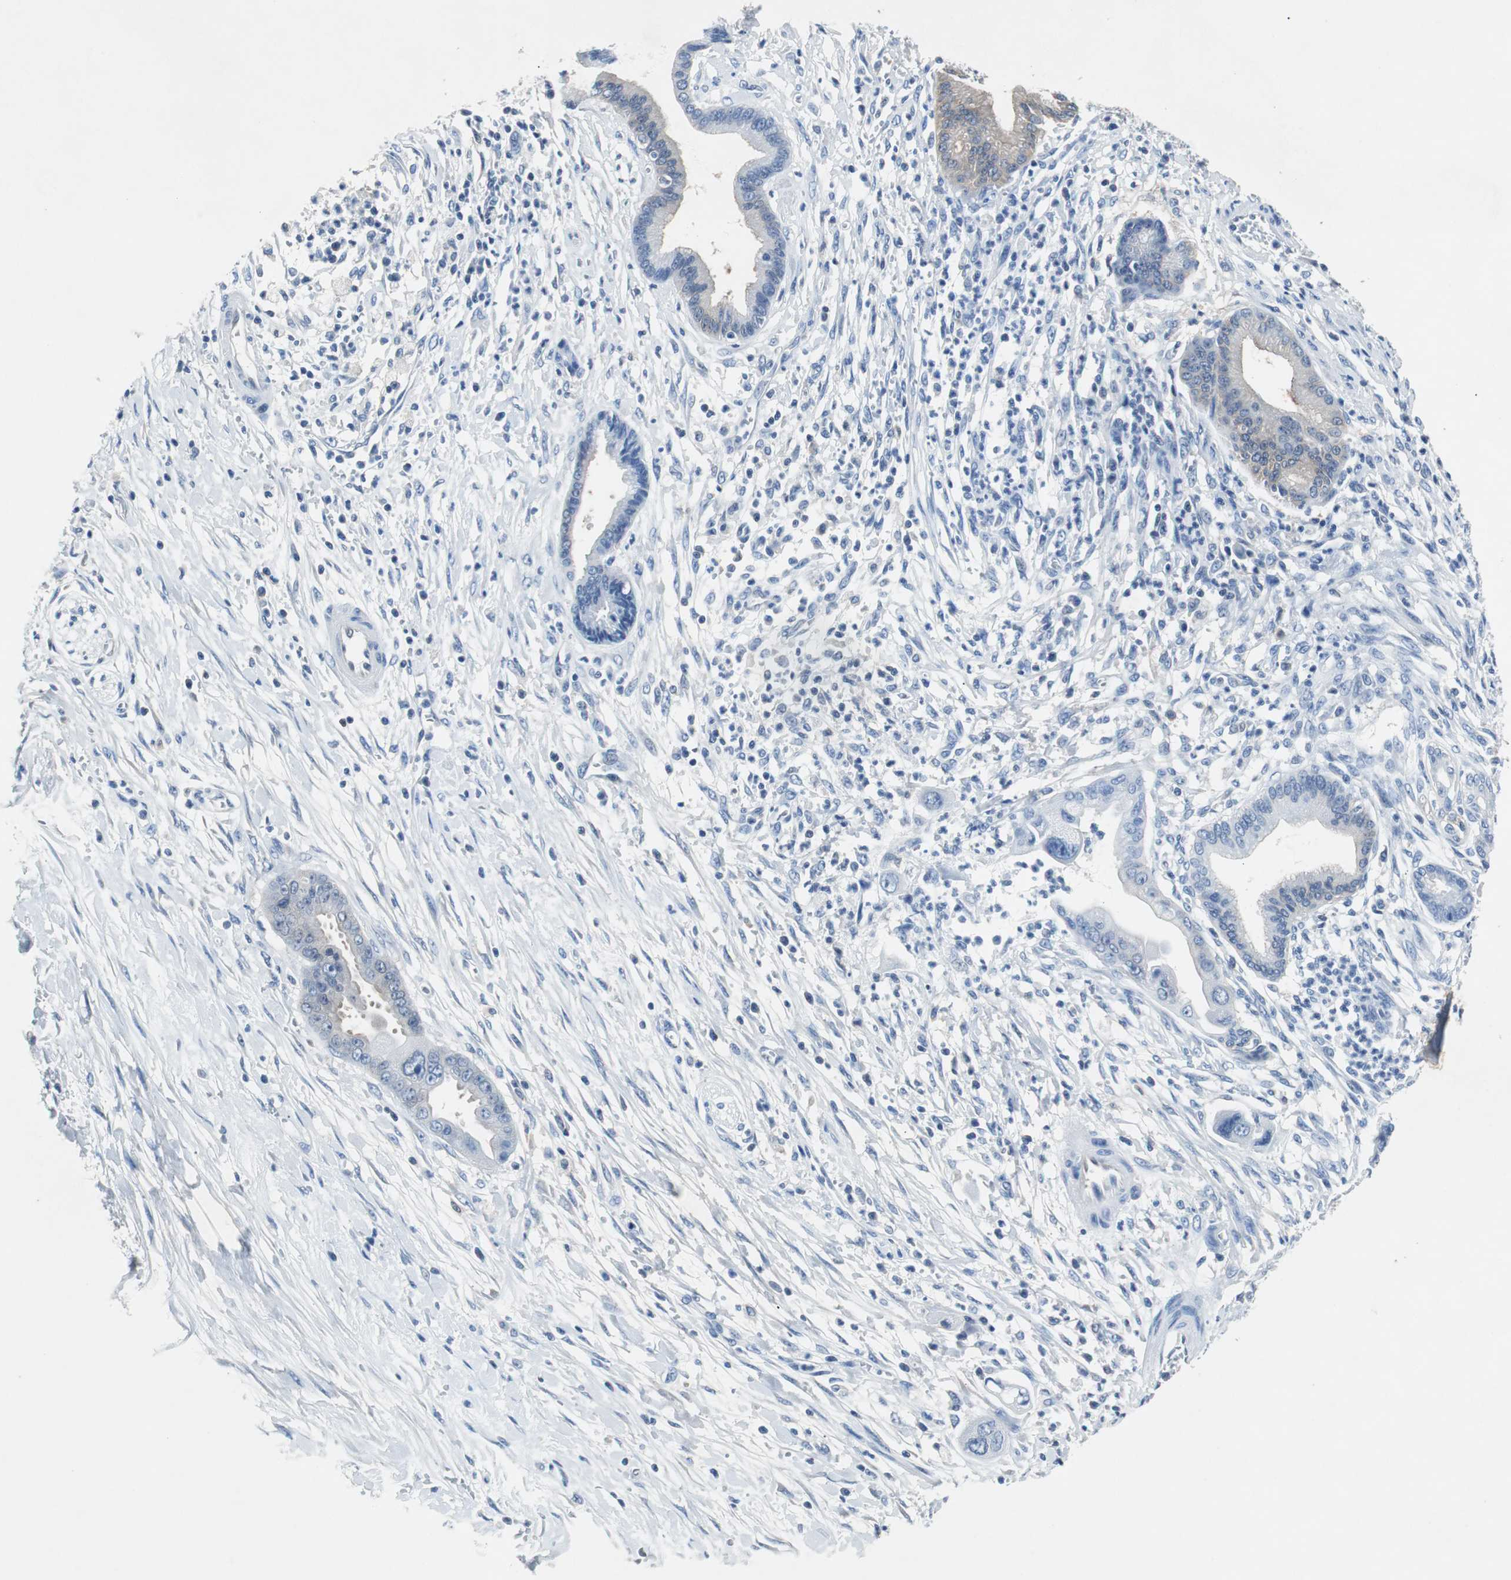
{"staining": {"intensity": "weak", "quantity": "25%-75%", "location": "cytoplasmic/membranous"}, "tissue": "pancreatic cancer", "cell_type": "Tumor cells", "image_type": "cancer", "snomed": [{"axis": "morphology", "description": "Adenocarcinoma, NOS"}, {"axis": "topography", "description": "Pancreas"}], "caption": "An image showing weak cytoplasmic/membranous expression in approximately 25%-75% of tumor cells in pancreatic adenocarcinoma, as visualized by brown immunohistochemical staining.", "gene": "EEF2K", "patient": {"sex": "male", "age": 59}}